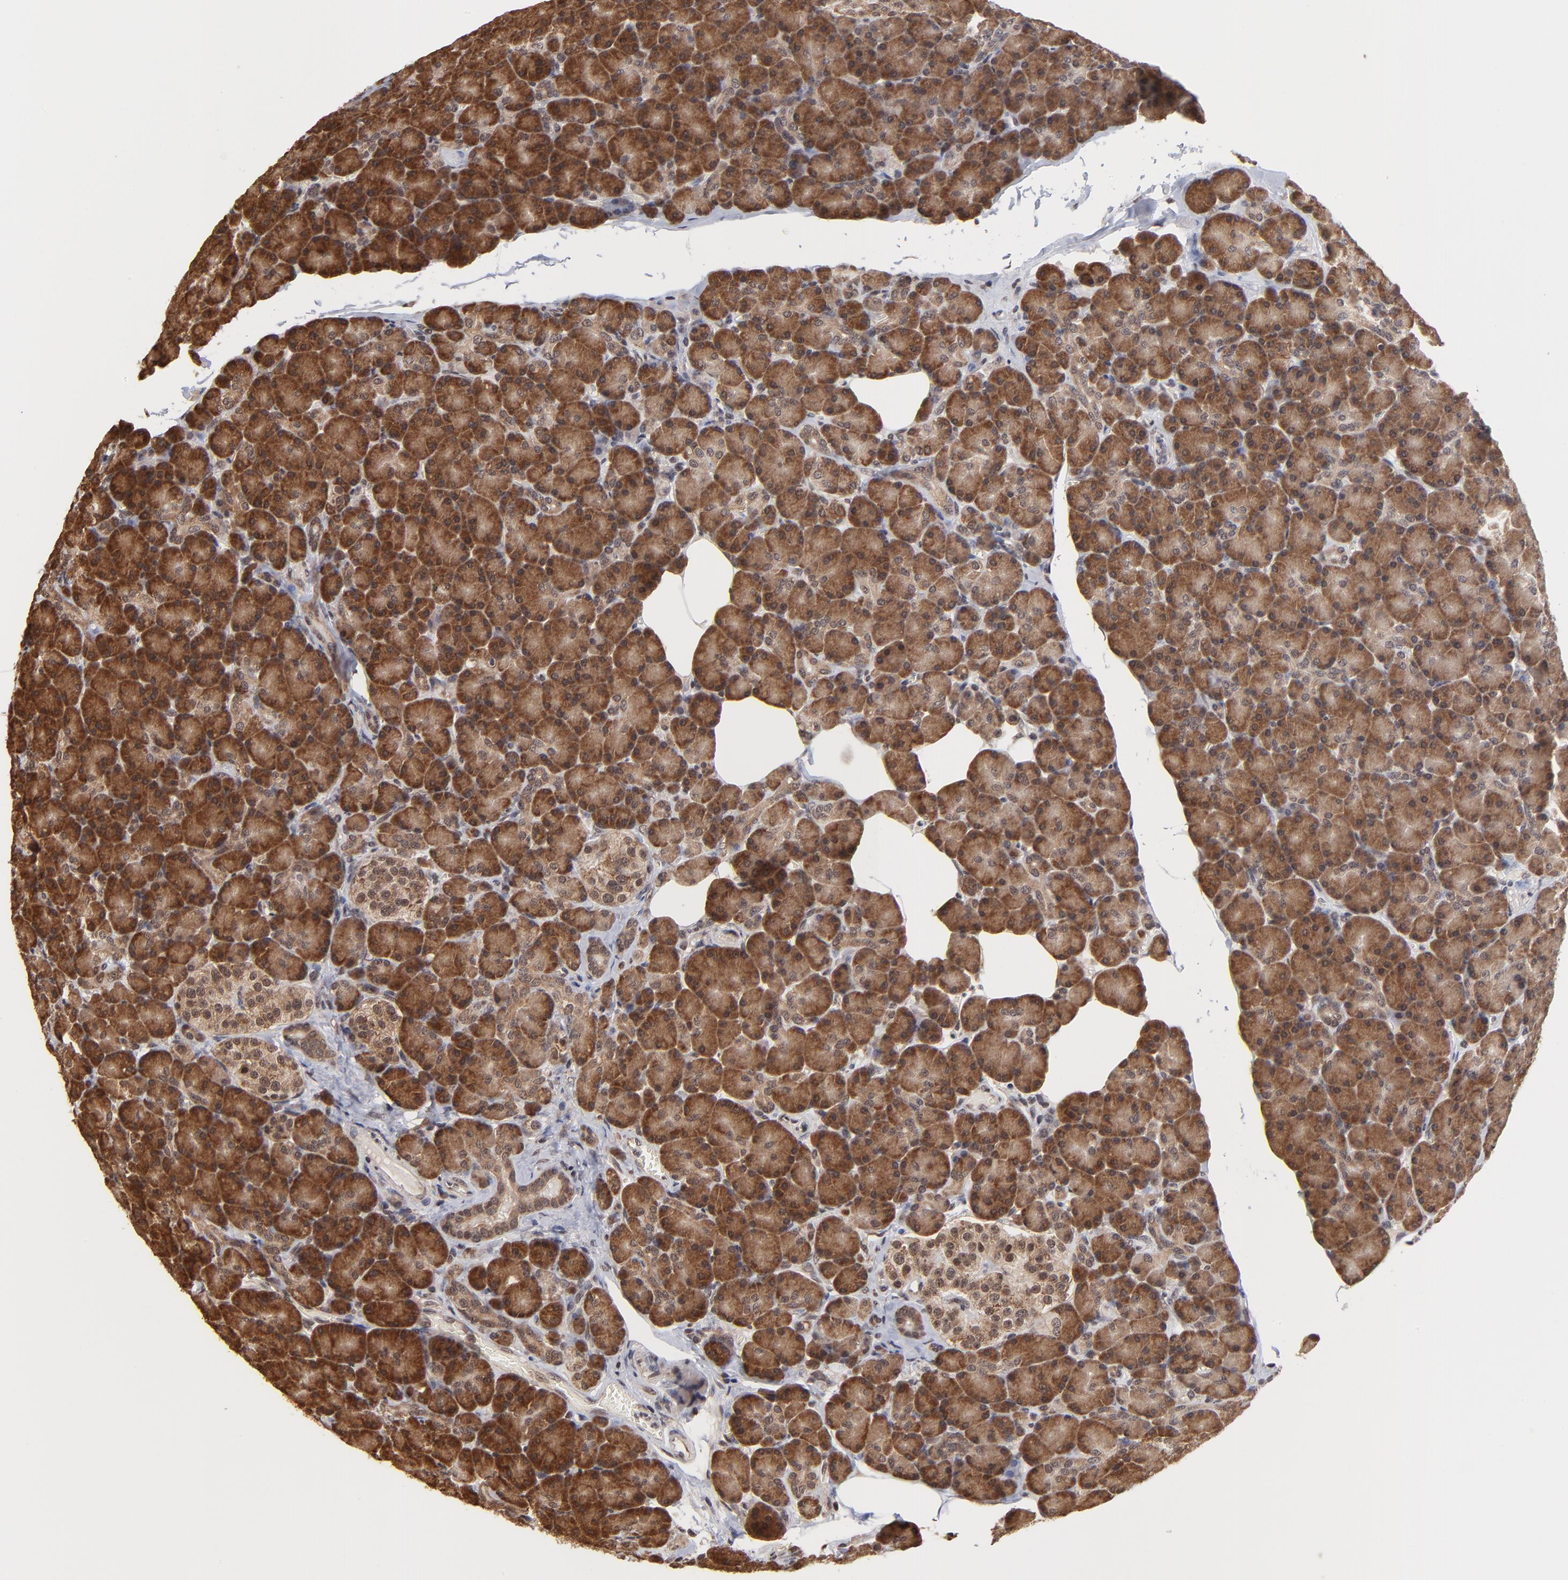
{"staining": {"intensity": "strong", "quantity": ">75%", "location": "cytoplasmic/membranous"}, "tissue": "pancreas", "cell_type": "Exocrine glandular cells", "image_type": "normal", "snomed": [{"axis": "morphology", "description": "Normal tissue, NOS"}, {"axis": "topography", "description": "Pancreas"}], "caption": "This histopathology image displays IHC staining of benign human pancreas, with high strong cytoplasmic/membranous expression in approximately >75% of exocrine glandular cells.", "gene": "BRPF1", "patient": {"sex": "female", "age": 43}}